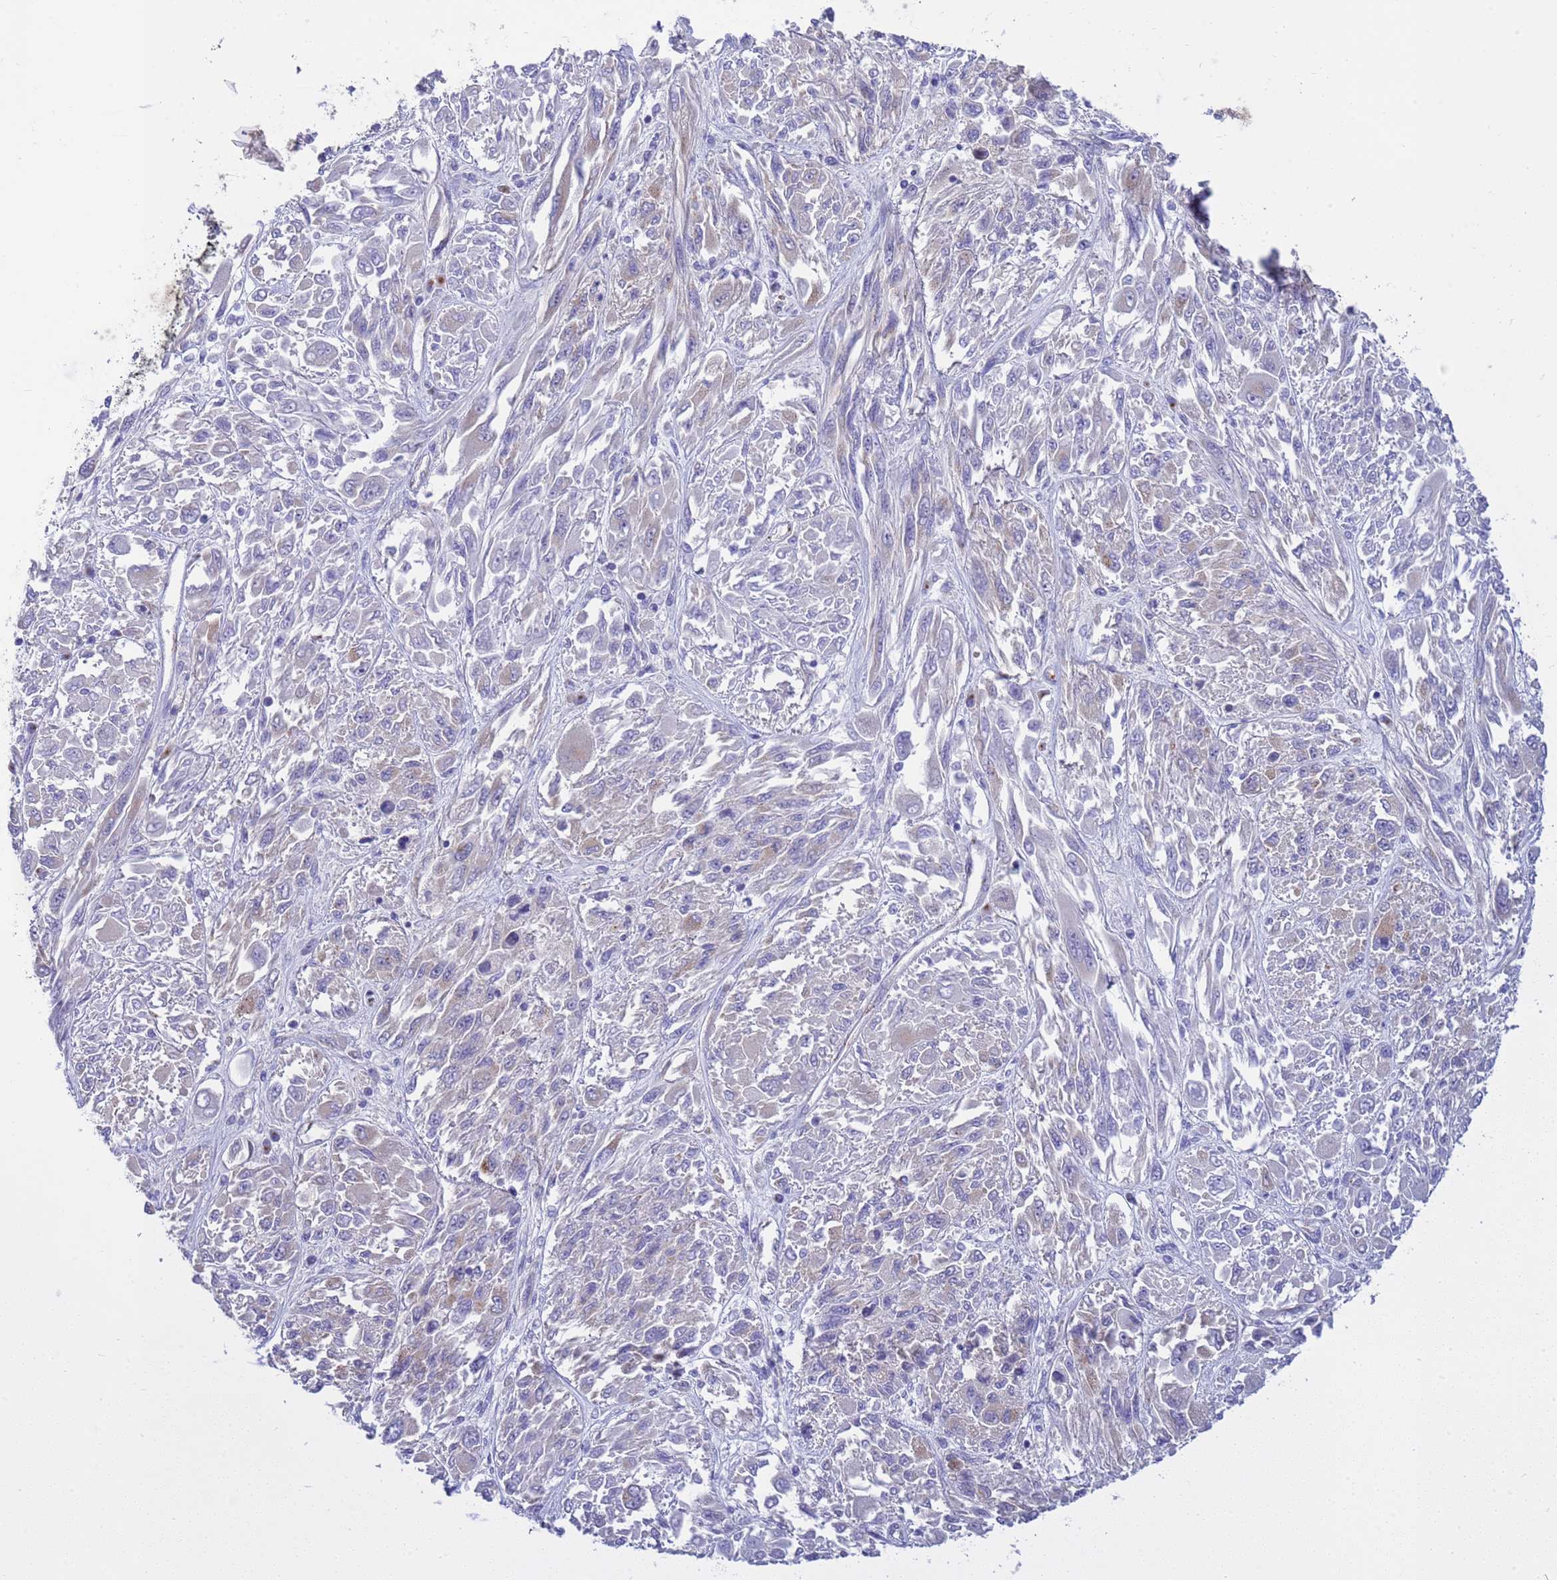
{"staining": {"intensity": "weak", "quantity": "<25%", "location": "cytoplasmic/membranous"}, "tissue": "melanoma", "cell_type": "Tumor cells", "image_type": "cancer", "snomed": [{"axis": "morphology", "description": "Malignant melanoma, NOS"}, {"axis": "topography", "description": "Skin"}], "caption": "Immunohistochemical staining of melanoma displays no significant positivity in tumor cells.", "gene": "ANAPC1", "patient": {"sex": "female", "age": 91}}